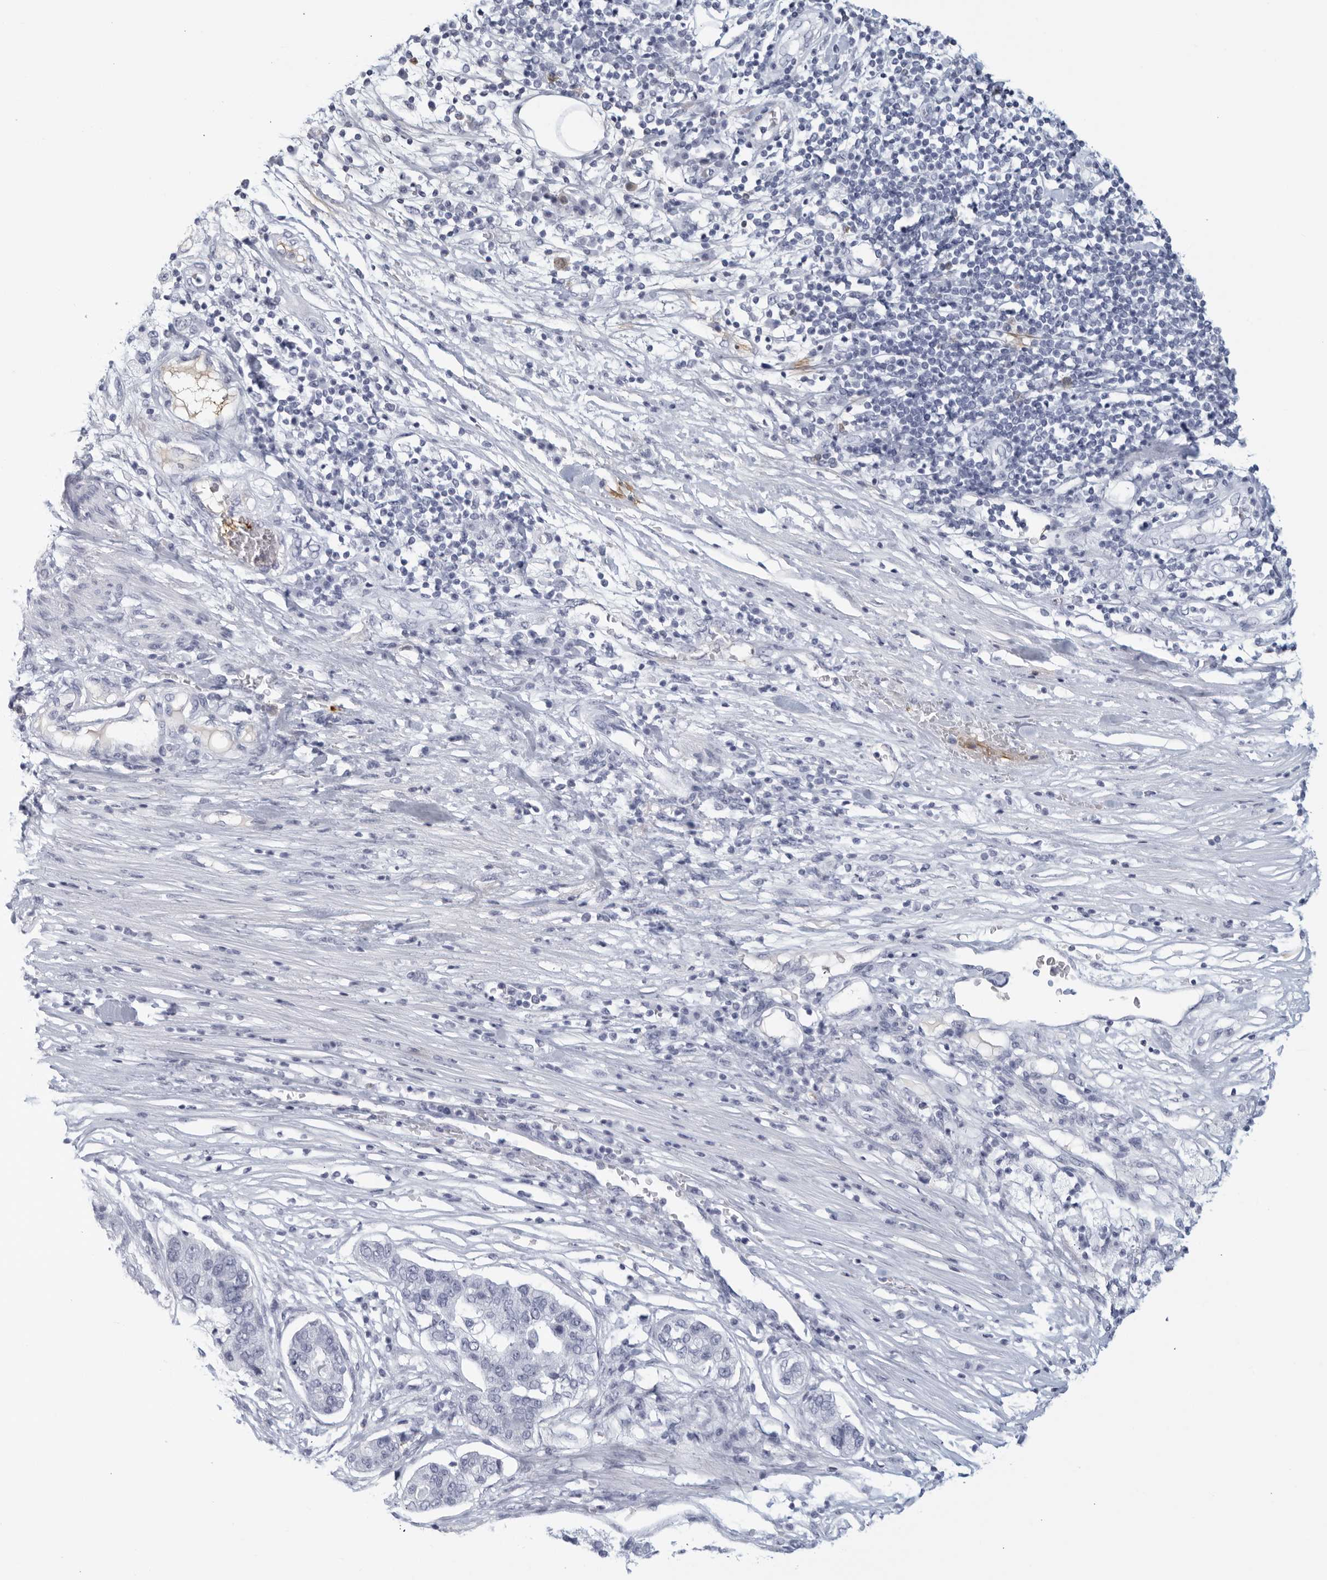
{"staining": {"intensity": "negative", "quantity": "none", "location": "none"}, "tissue": "pancreatic cancer", "cell_type": "Tumor cells", "image_type": "cancer", "snomed": [{"axis": "morphology", "description": "Adenocarcinoma, NOS"}, {"axis": "topography", "description": "Pancreas"}], "caption": "Adenocarcinoma (pancreatic) was stained to show a protein in brown. There is no significant staining in tumor cells. (DAB IHC, high magnification).", "gene": "FGG", "patient": {"sex": "female", "age": 61}}